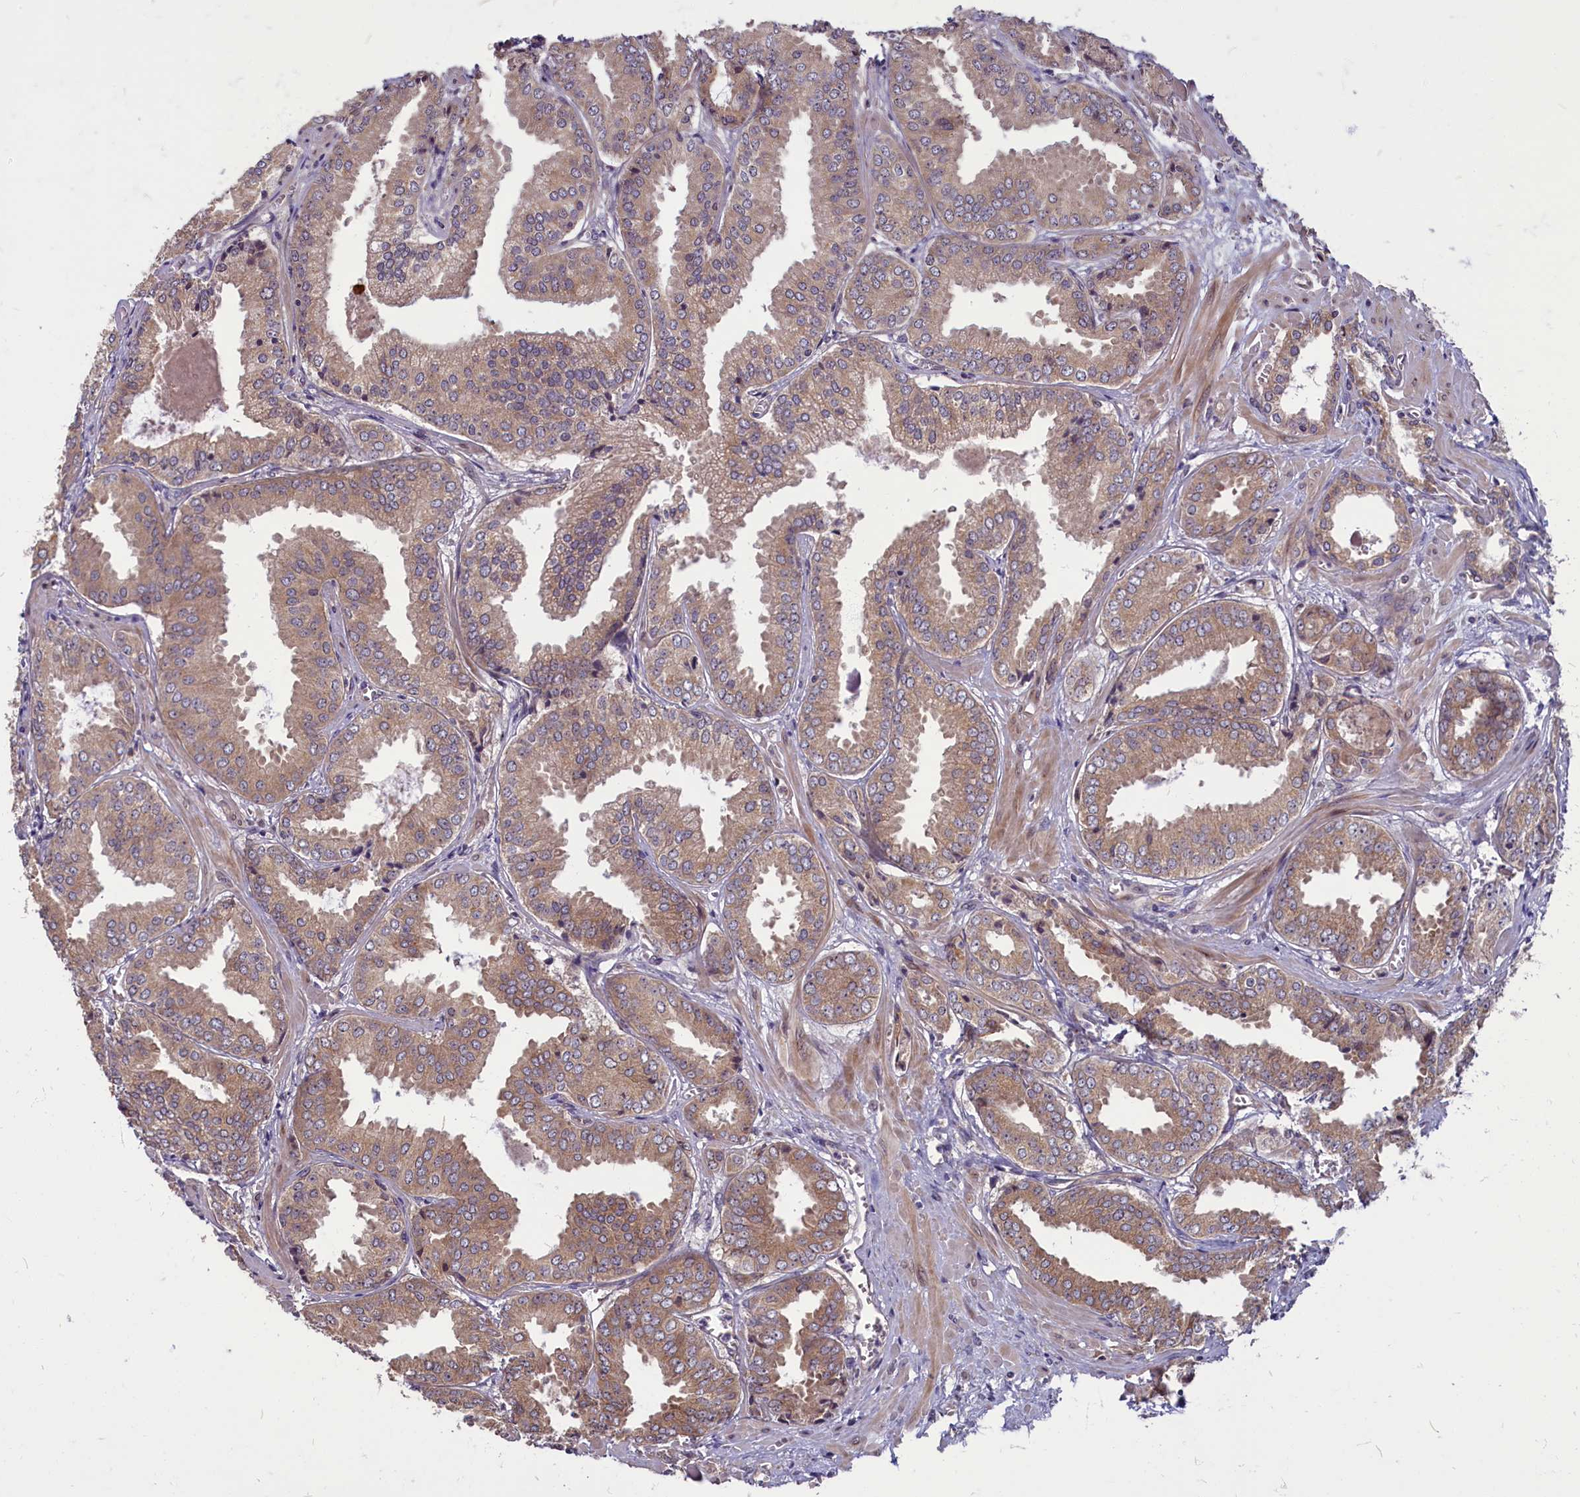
{"staining": {"intensity": "moderate", "quantity": ">75%", "location": "cytoplasmic/membranous"}, "tissue": "prostate cancer", "cell_type": "Tumor cells", "image_type": "cancer", "snomed": [{"axis": "morphology", "description": "Adenocarcinoma, Low grade"}, {"axis": "topography", "description": "Prostate"}], "caption": "Protein expression analysis of human prostate cancer (low-grade adenocarcinoma) reveals moderate cytoplasmic/membranous expression in approximately >75% of tumor cells. The staining was performed using DAB, with brown indicating positive protein expression. Nuclei are stained blue with hematoxylin.", "gene": "MYCBP", "patient": {"sex": "male", "age": 67}}